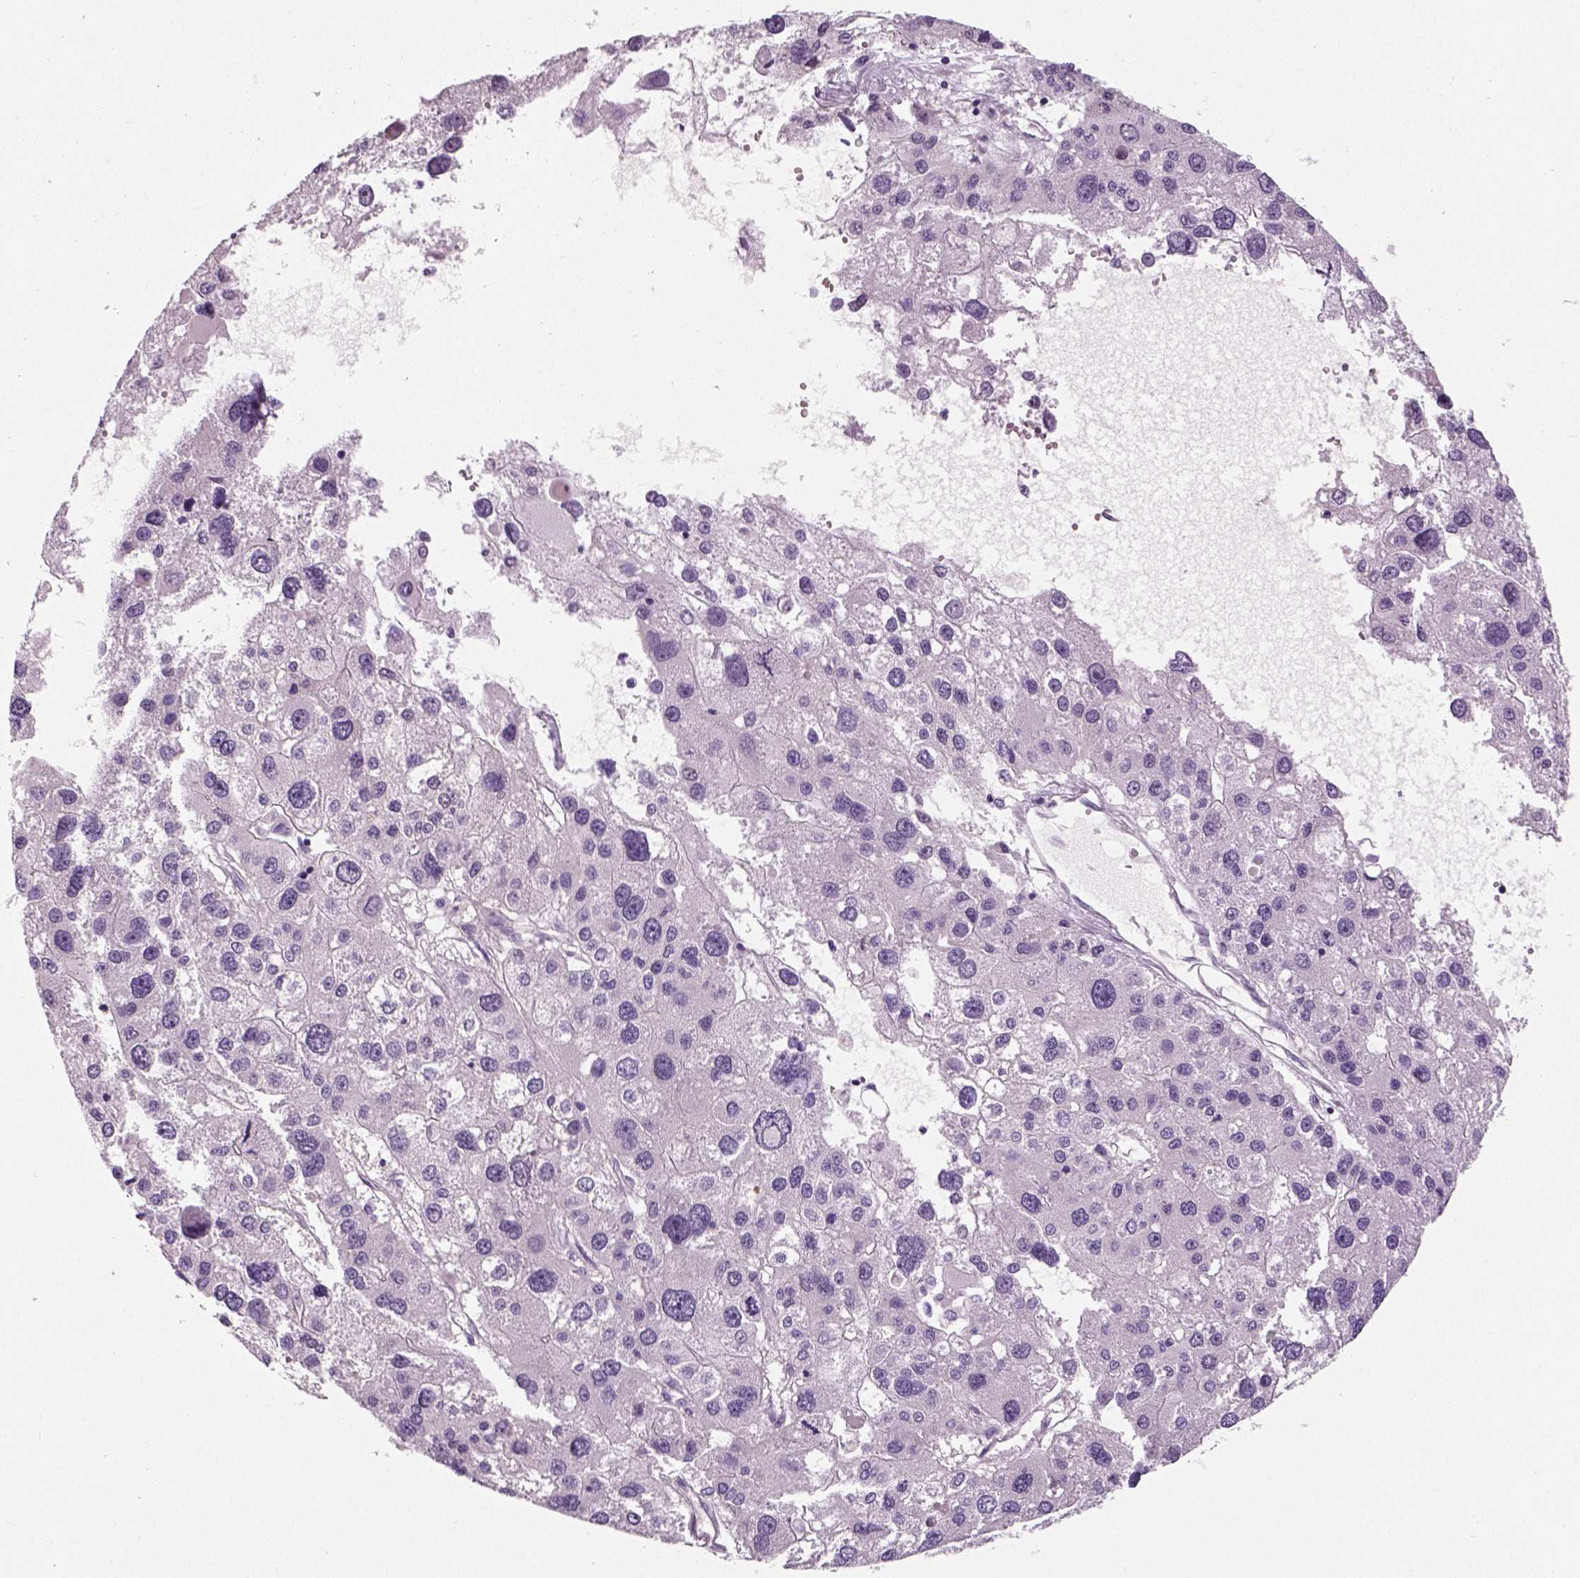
{"staining": {"intensity": "negative", "quantity": "none", "location": "none"}, "tissue": "liver cancer", "cell_type": "Tumor cells", "image_type": "cancer", "snomed": [{"axis": "morphology", "description": "Carcinoma, Hepatocellular, NOS"}, {"axis": "topography", "description": "Liver"}], "caption": "Liver cancer (hepatocellular carcinoma) was stained to show a protein in brown. There is no significant expression in tumor cells. (IHC, brightfield microscopy, high magnification).", "gene": "TSPAN7", "patient": {"sex": "male", "age": 73}}